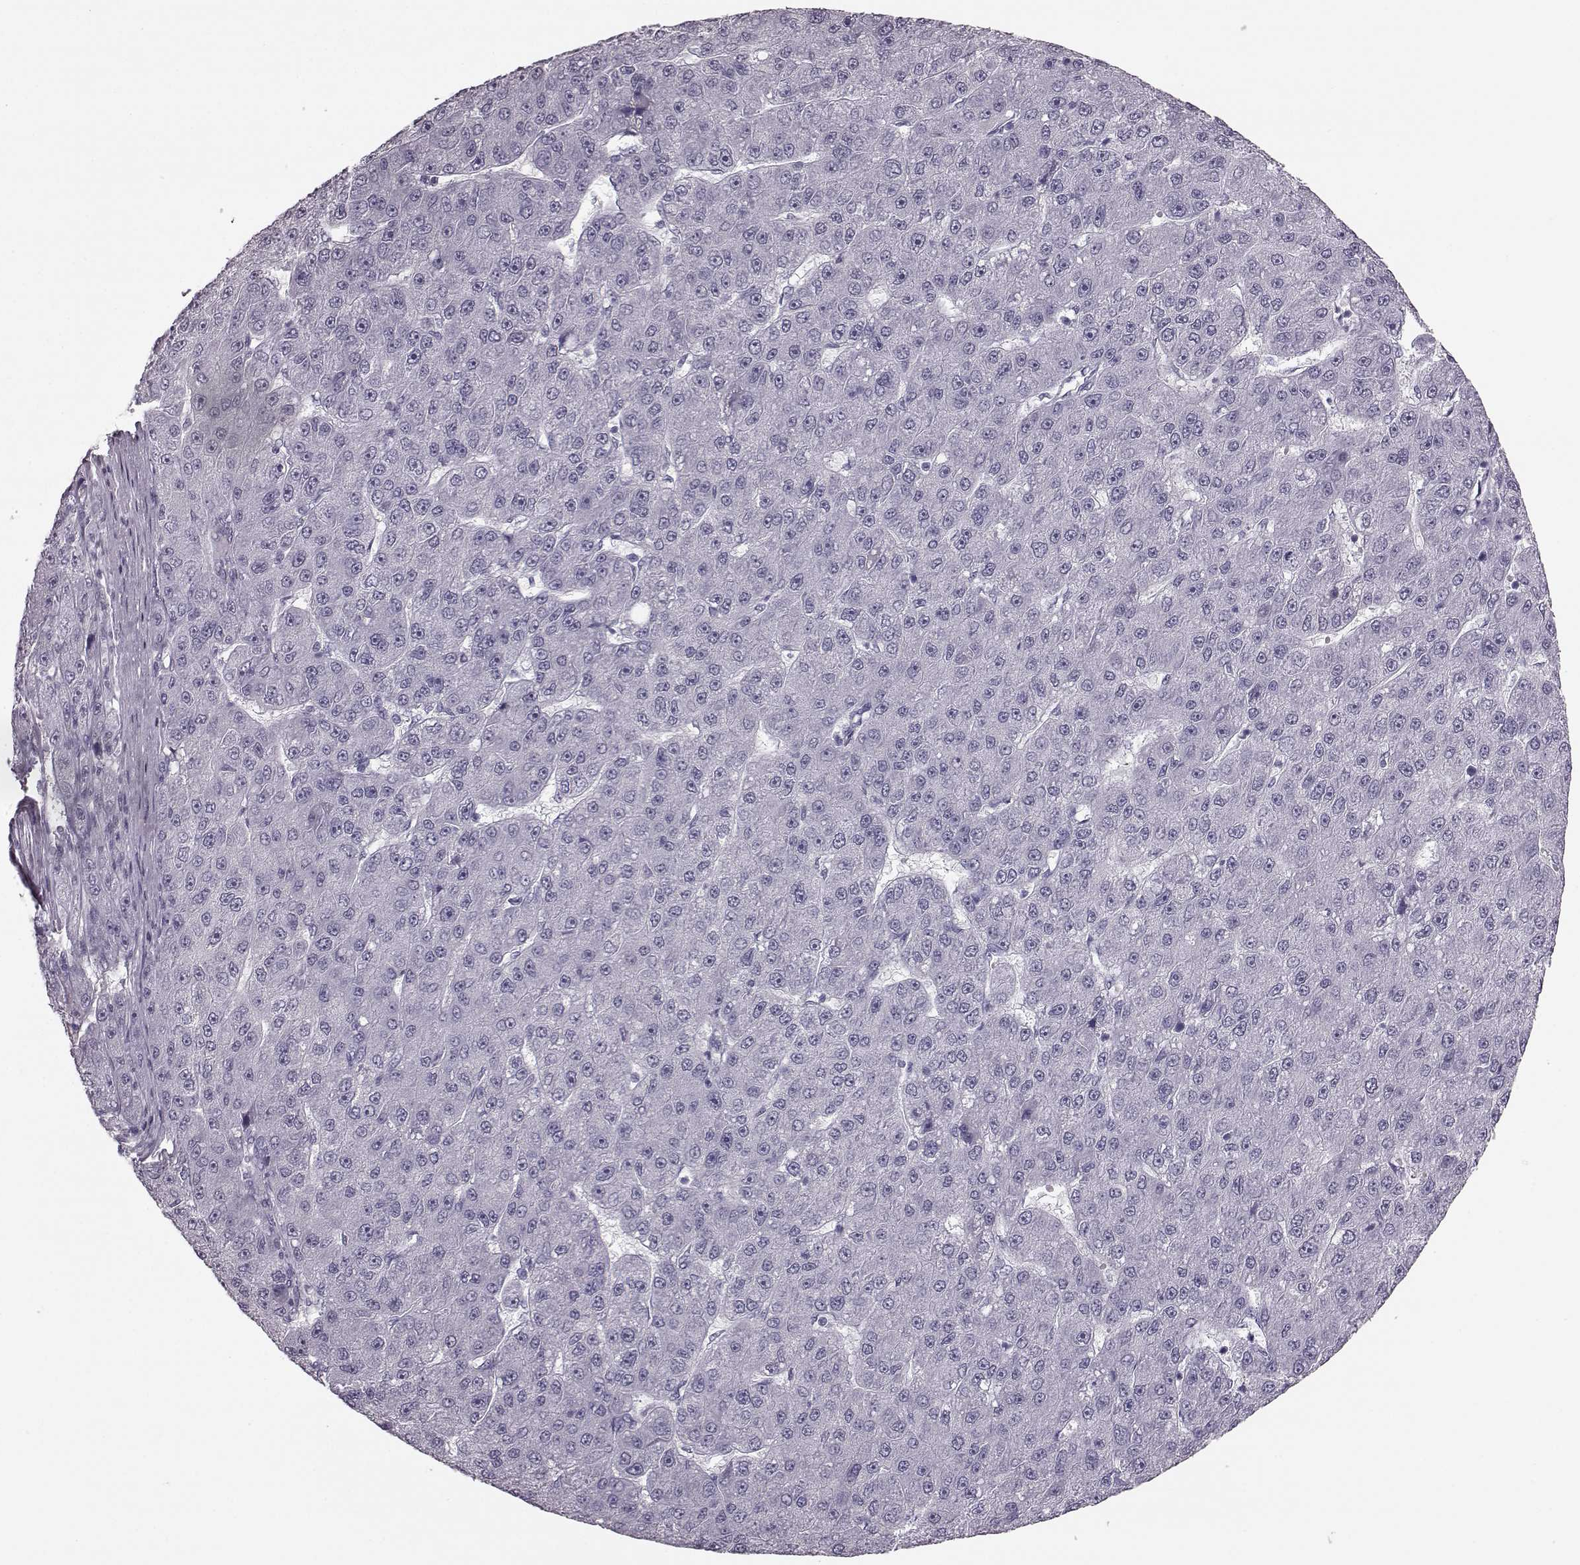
{"staining": {"intensity": "negative", "quantity": "none", "location": "none"}, "tissue": "liver cancer", "cell_type": "Tumor cells", "image_type": "cancer", "snomed": [{"axis": "morphology", "description": "Carcinoma, Hepatocellular, NOS"}, {"axis": "topography", "description": "Liver"}], "caption": "This is a photomicrograph of IHC staining of liver hepatocellular carcinoma, which shows no staining in tumor cells.", "gene": "JSRP1", "patient": {"sex": "male", "age": 67}}